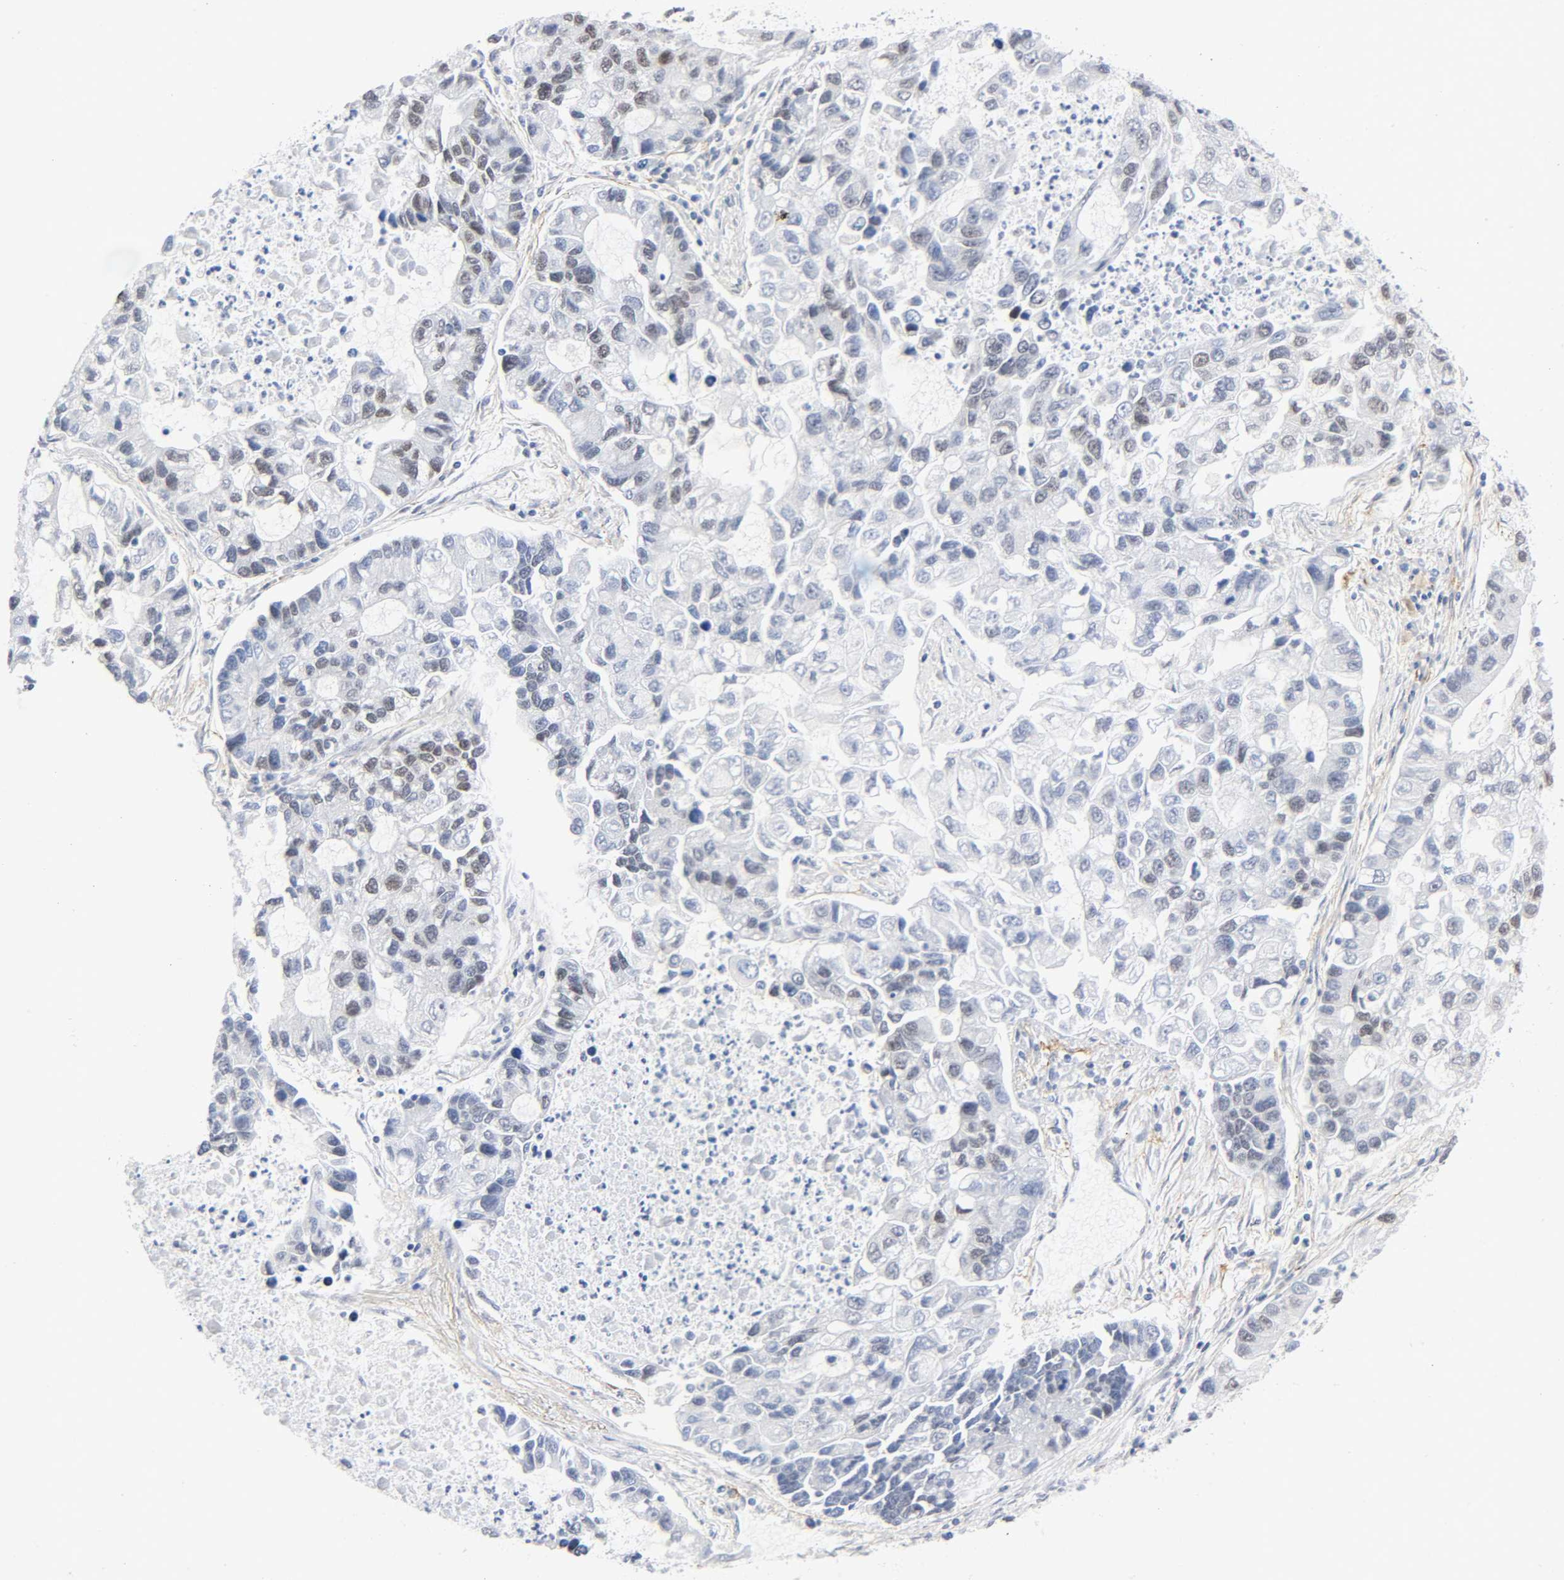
{"staining": {"intensity": "negative", "quantity": "none", "location": "none"}, "tissue": "lung cancer", "cell_type": "Tumor cells", "image_type": "cancer", "snomed": [{"axis": "morphology", "description": "Adenocarcinoma, NOS"}, {"axis": "topography", "description": "Lung"}], "caption": "Tumor cells are negative for brown protein staining in adenocarcinoma (lung).", "gene": "DIDO1", "patient": {"sex": "female", "age": 51}}